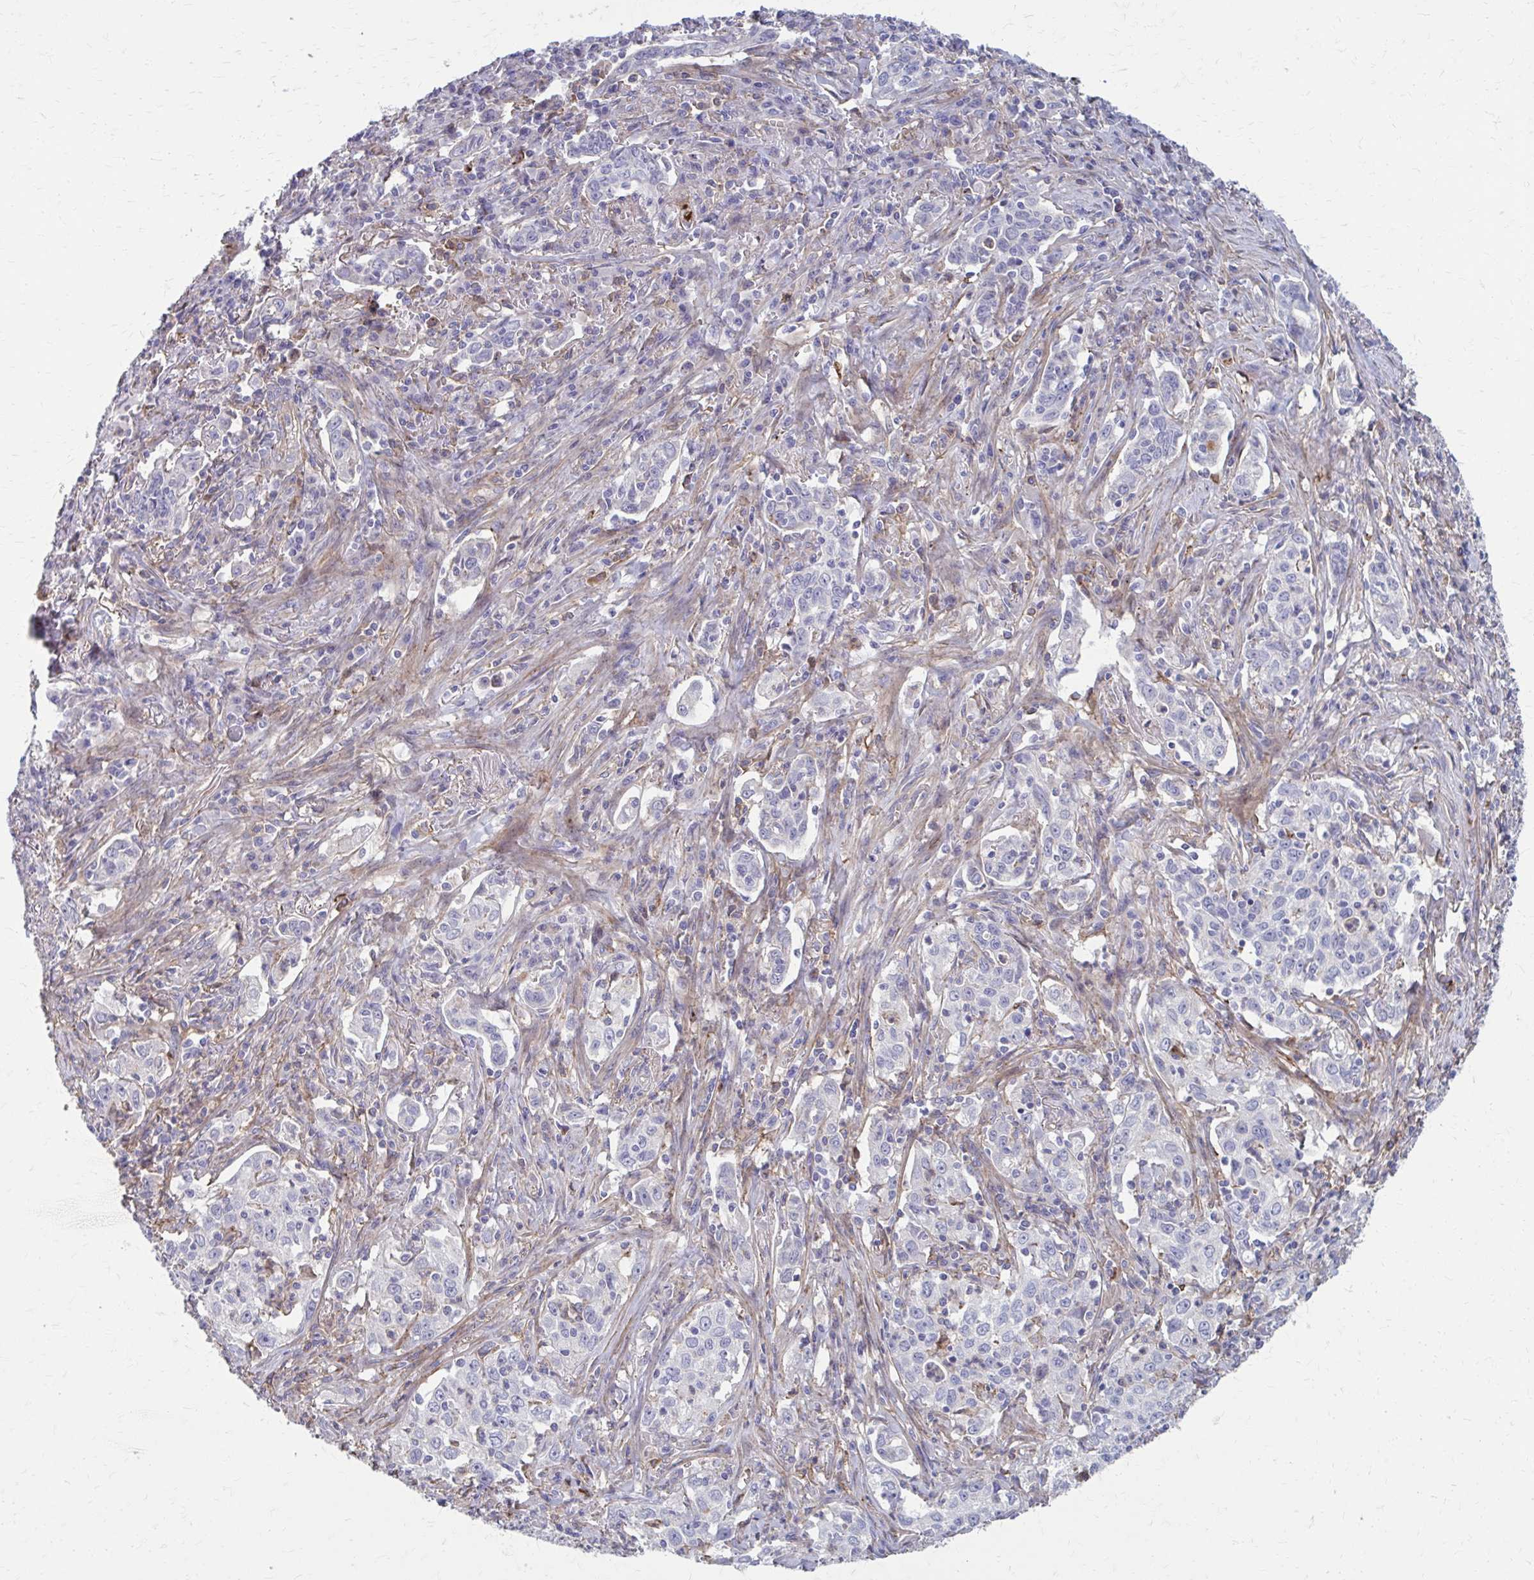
{"staining": {"intensity": "negative", "quantity": "none", "location": "none"}, "tissue": "lung cancer", "cell_type": "Tumor cells", "image_type": "cancer", "snomed": [{"axis": "morphology", "description": "Squamous cell carcinoma, NOS"}, {"axis": "topography", "description": "Lung"}], "caption": "Histopathology image shows no protein expression in tumor cells of lung cancer tissue. (IHC, brightfield microscopy, high magnification).", "gene": "MMP14", "patient": {"sex": "male", "age": 71}}